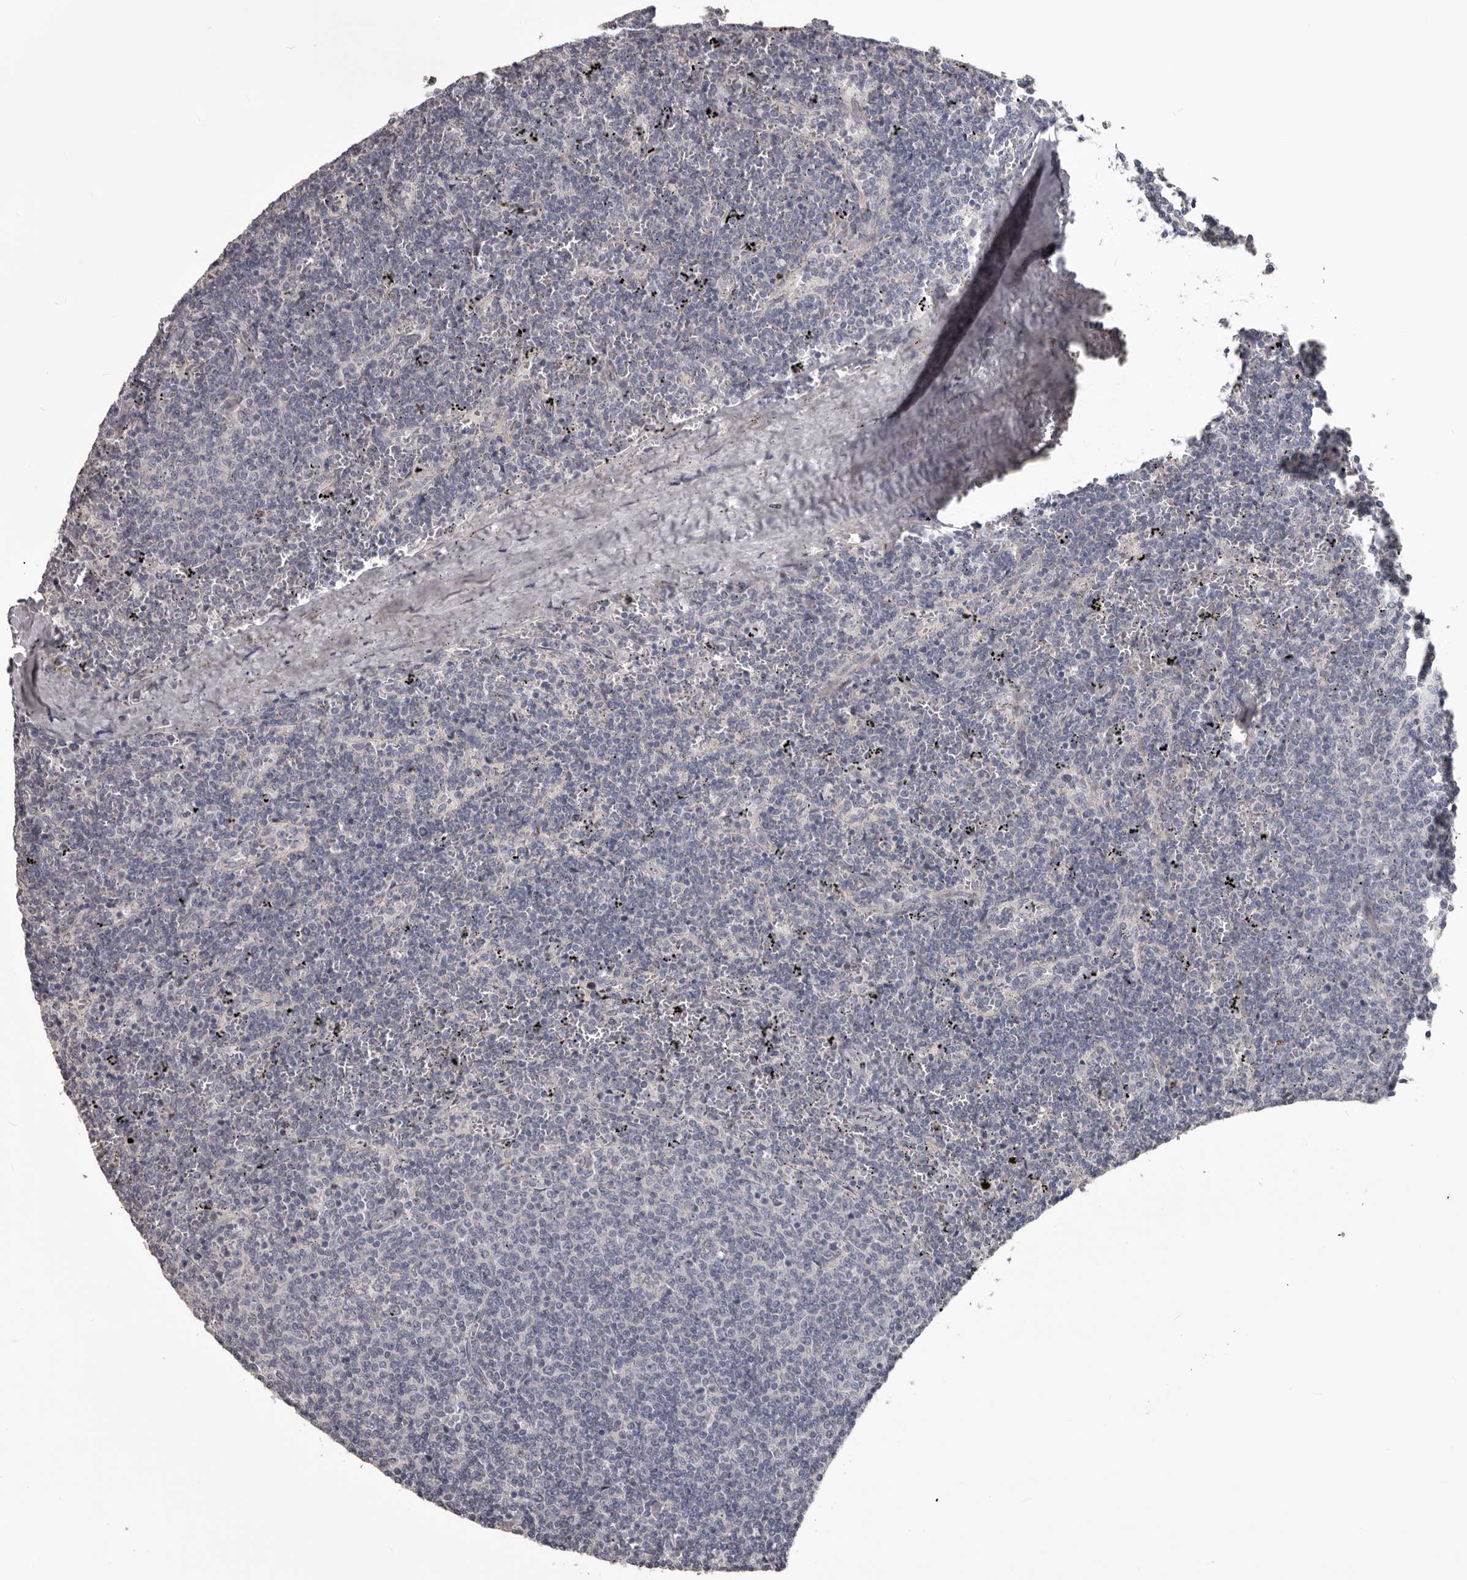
{"staining": {"intensity": "negative", "quantity": "none", "location": "none"}, "tissue": "lymphoma", "cell_type": "Tumor cells", "image_type": "cancer", "snomed": [{"axis": "morphology", "description": "Malignant lymphoma, non-Hodgkin's type, Low grade"}, {"axis": "topography", "description": "Spleen"}], "caption": "Immunohistochemistry of human malignant lymphoma, non-Hodgkin's type (low-grade) reveals no expression in tumor cells. (Brightfield microscopy of DAB (3,3'-diaminobenzidine) immunohistochemistry (IHC) at high magnification).", "gene": "LPAR6", "patient": {"sex": "female", "age": 50}}